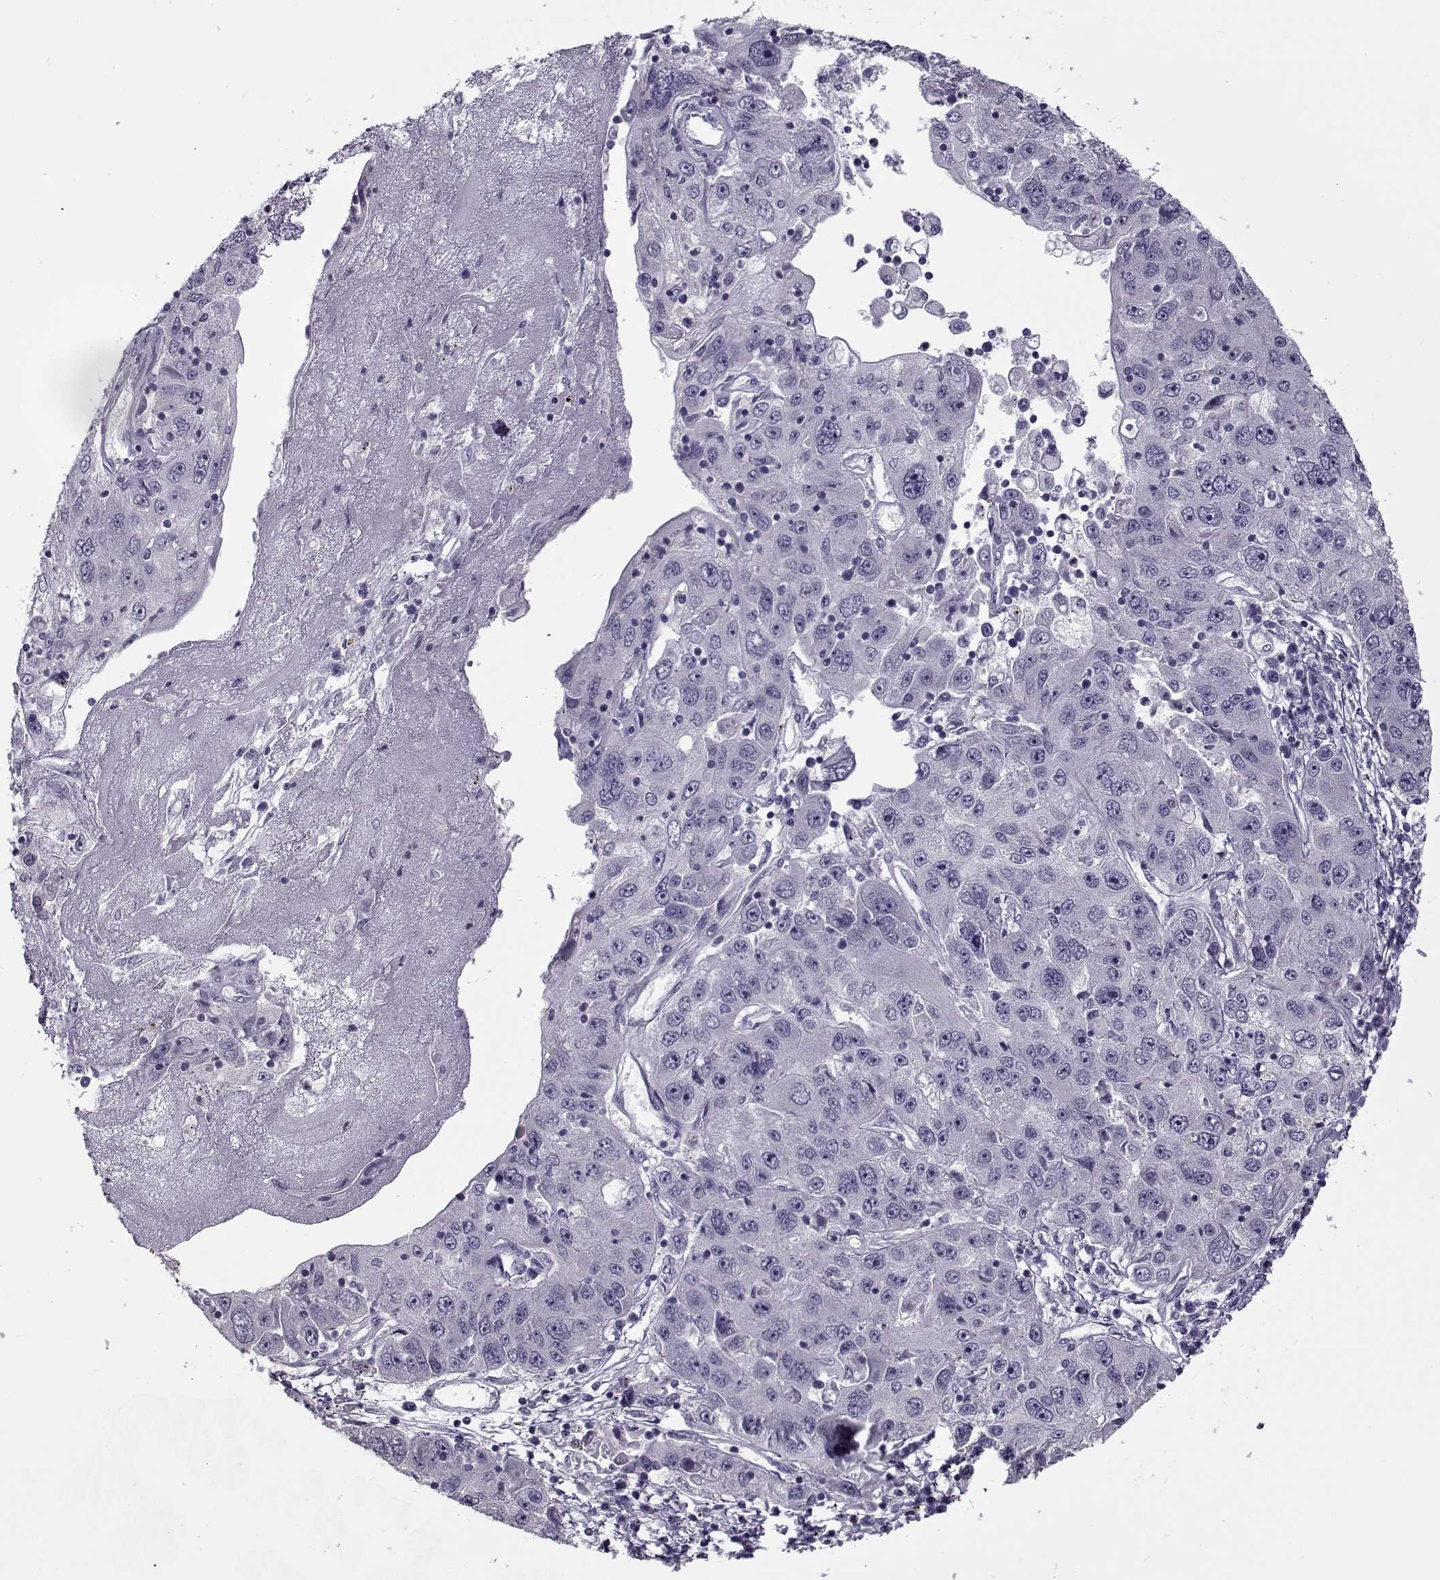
{"staining": {"intensity": "negative", "quantity": "none", "location": "none"}, "tissue": "stomach cancer", "cell_type": "Tumor cells", "image_type": "cancer", "snomed": [{"axis": "morphology", "description": "Adenocarcinoma, NOS"}, {"axis": "topography", "description": "Stomach"}], "caption": "An image of human stomach cancer is negative for staining in tumor cells.", "gene": "CIBAR1", "patient": {"sex": "male", "age": 56}}